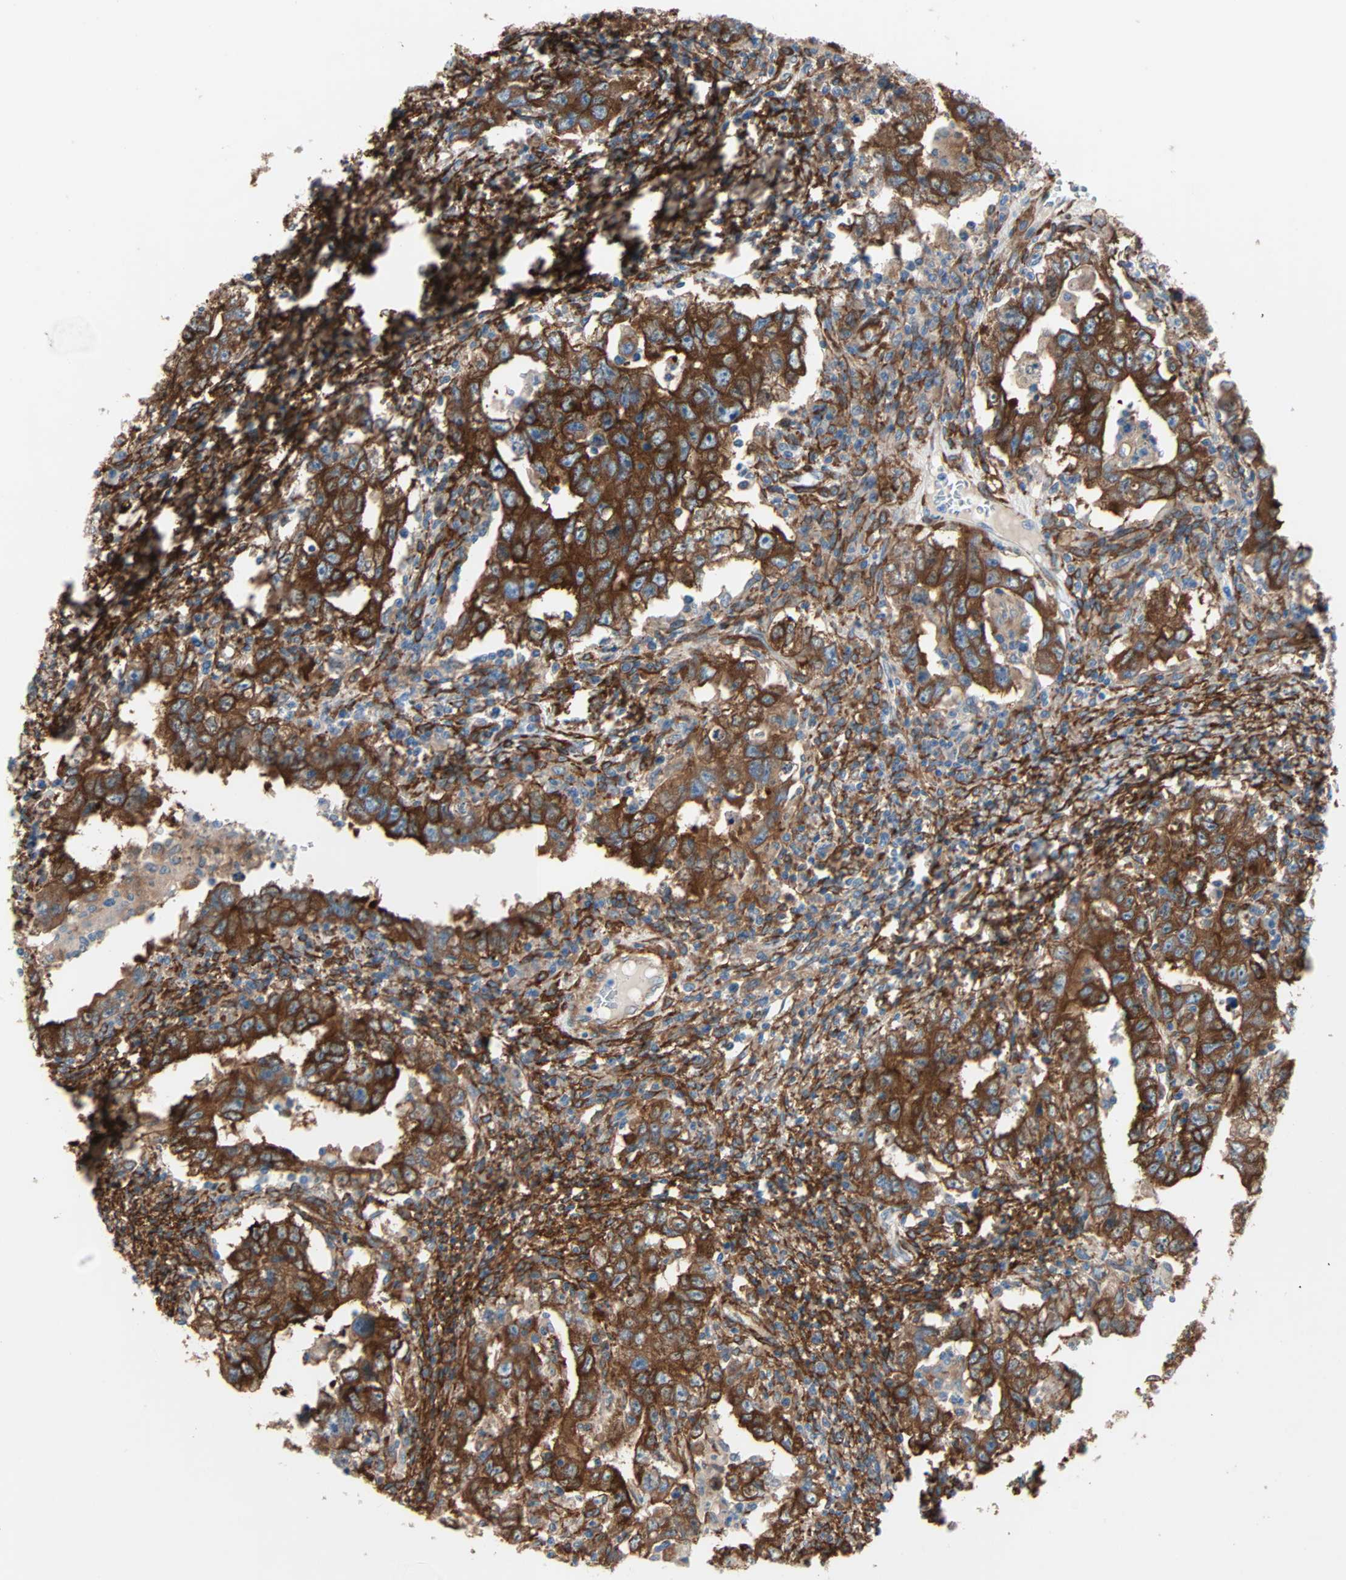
{"staining": {"intensity": "strong", "quantity": ">75%", "location": "cytoplasmic/membranous"}, "tissue": "testis cancer", "cell_type": "Tumor cells", "image_type": "cancer", "snomed": [{"axis": "morphology", "description": "Carcinoma, Embryonal, NOS"}, {"axis": "topography", "description": "Testis"}], "caption": "Immunohistochemical staining of human testis cancer (embryonal carcinoma) demonstrates high levels of strong cytoplasmic/membranous protein positivity in about >75% of tumor cells.", "gene": "EPB41L2", "patient": {"sex": "male", "age": 26}}